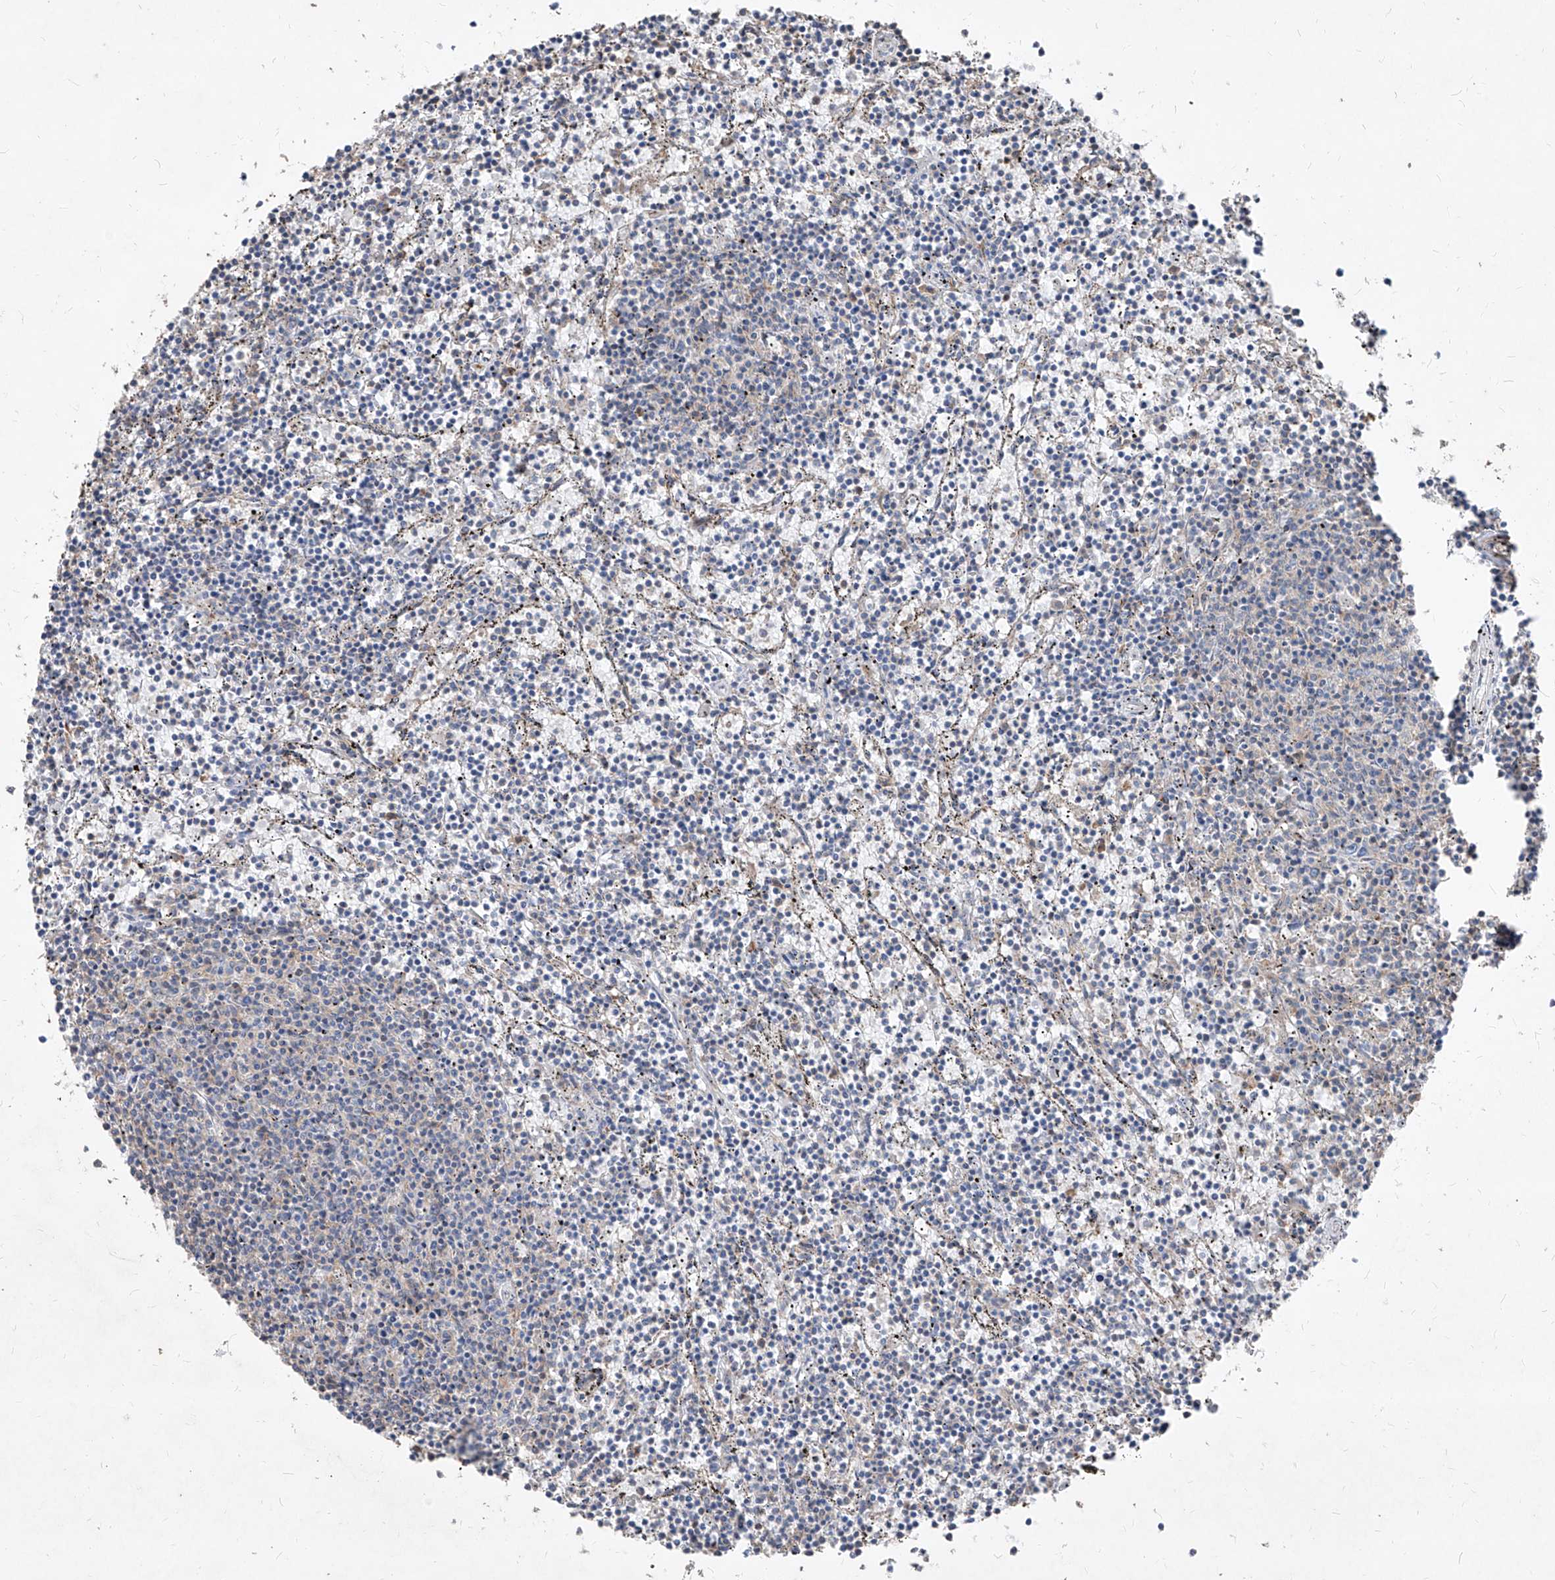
{"staining": {"intensity": "negative", "quantity": "none", "location": "none"}, "tissue": "lymphoma", "cell_type": "Tumor cells", "image_type": "cancer", "snomed": [{"axis": "morphology", "description": "Malignant lymphoma, non-Hodgkin's type, Low grade"}, {"axis": "topography", "description": "Spleen"}], "caption": "The photomicrograph displays no staining of tumor cells in malignant lymphoma, non-Hodgkin's type (low-grade). Brightfield microscopy of IHC stained with DAB (3,3'-diaminobenzidine) (brown) and hematoxylin (blue), captured at high magnification.", "gene": "UFD1", "patient": {"sex": "female", "age": 50}}